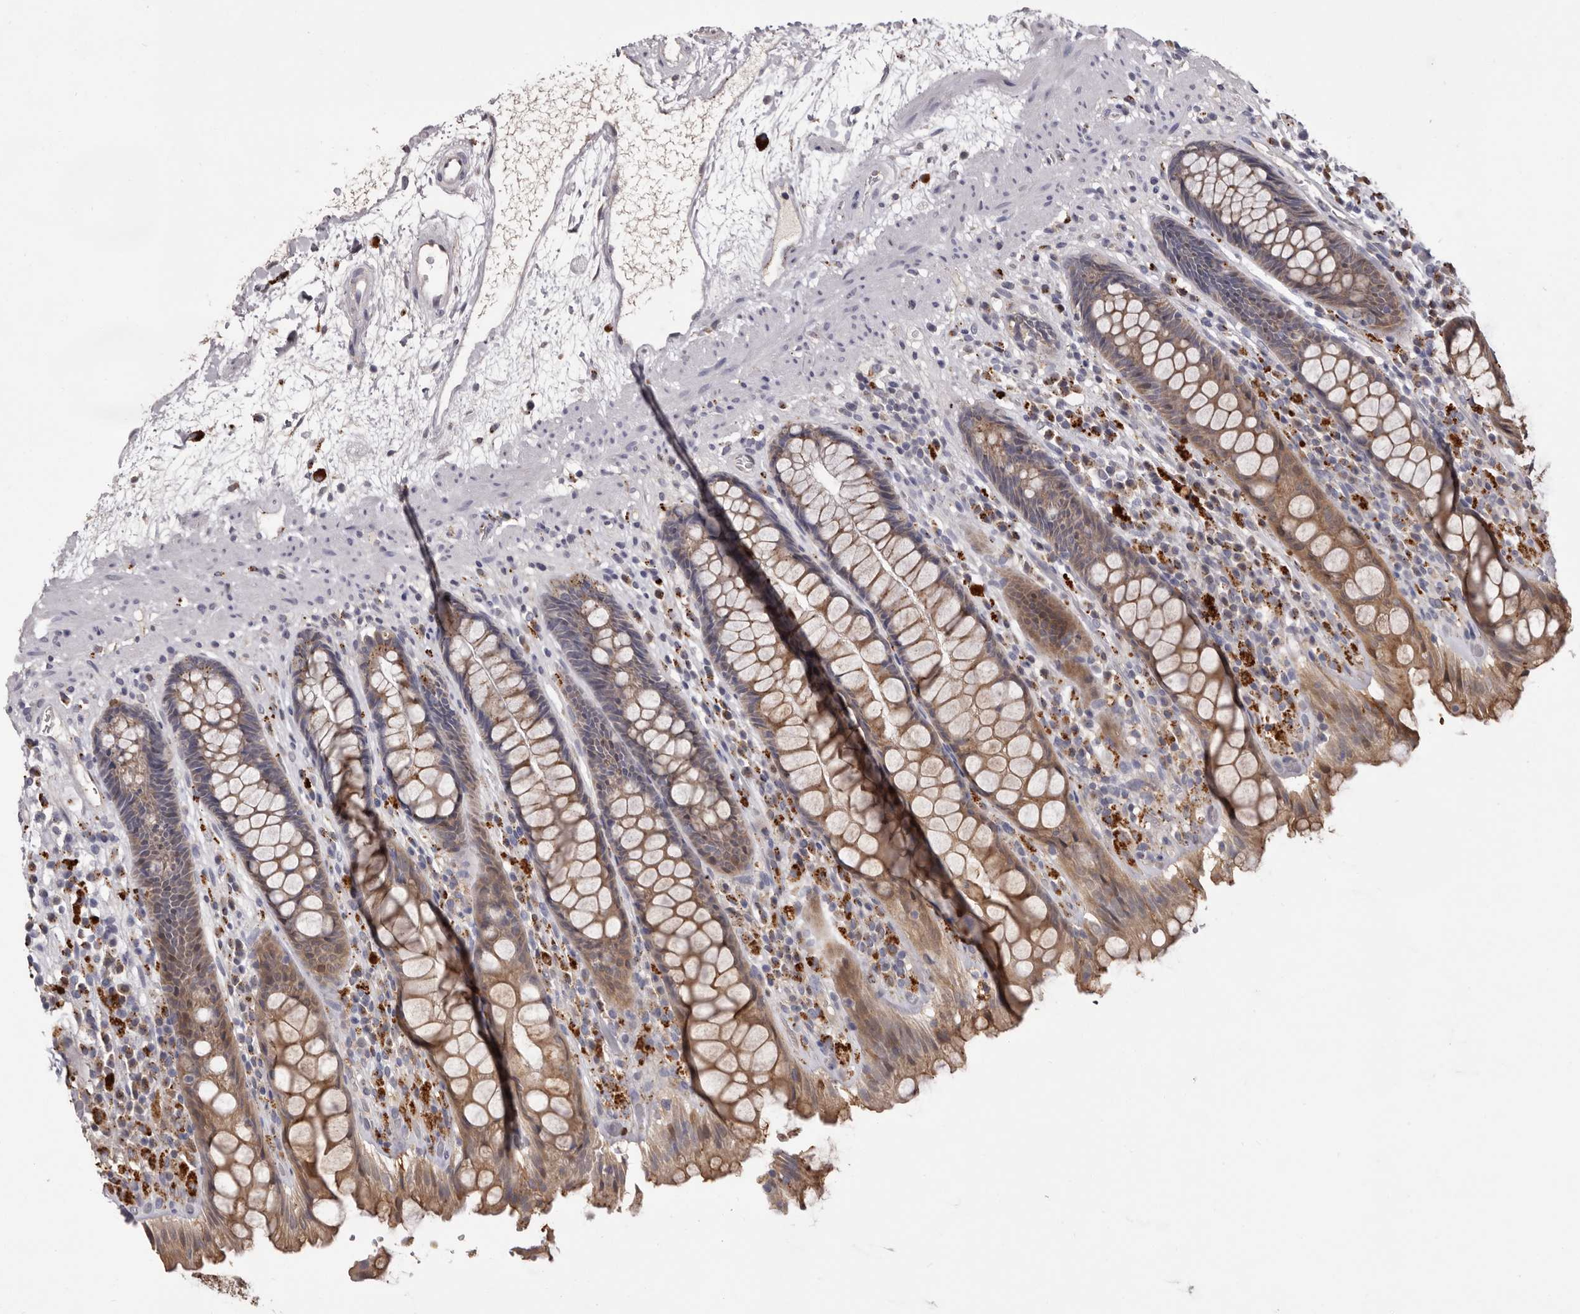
{"staining": {"intensity": "moderate", "quantity": ">75%", "location": "cytoplasmic/membranous"}, "tissue": "rectum", "cell_type": "Glandular cells", "image_type": "normal", "snomed": [{"axis": "morphology", "description": "Normal tissue, NOS"}, {"axis": "topography", "description": "Rectum"}], "caption": "The photomicrograph exhibits a brown stain indicating the presence of a protein in the cytoplasmic/membranous of glandular cells in rectum. (Stains: DAB in brown, nuclei in blue, Microscopy: brightfield microscopy at high magnification).", "gene": "DAP", "patient": {"sex": "male", "age": 64}}